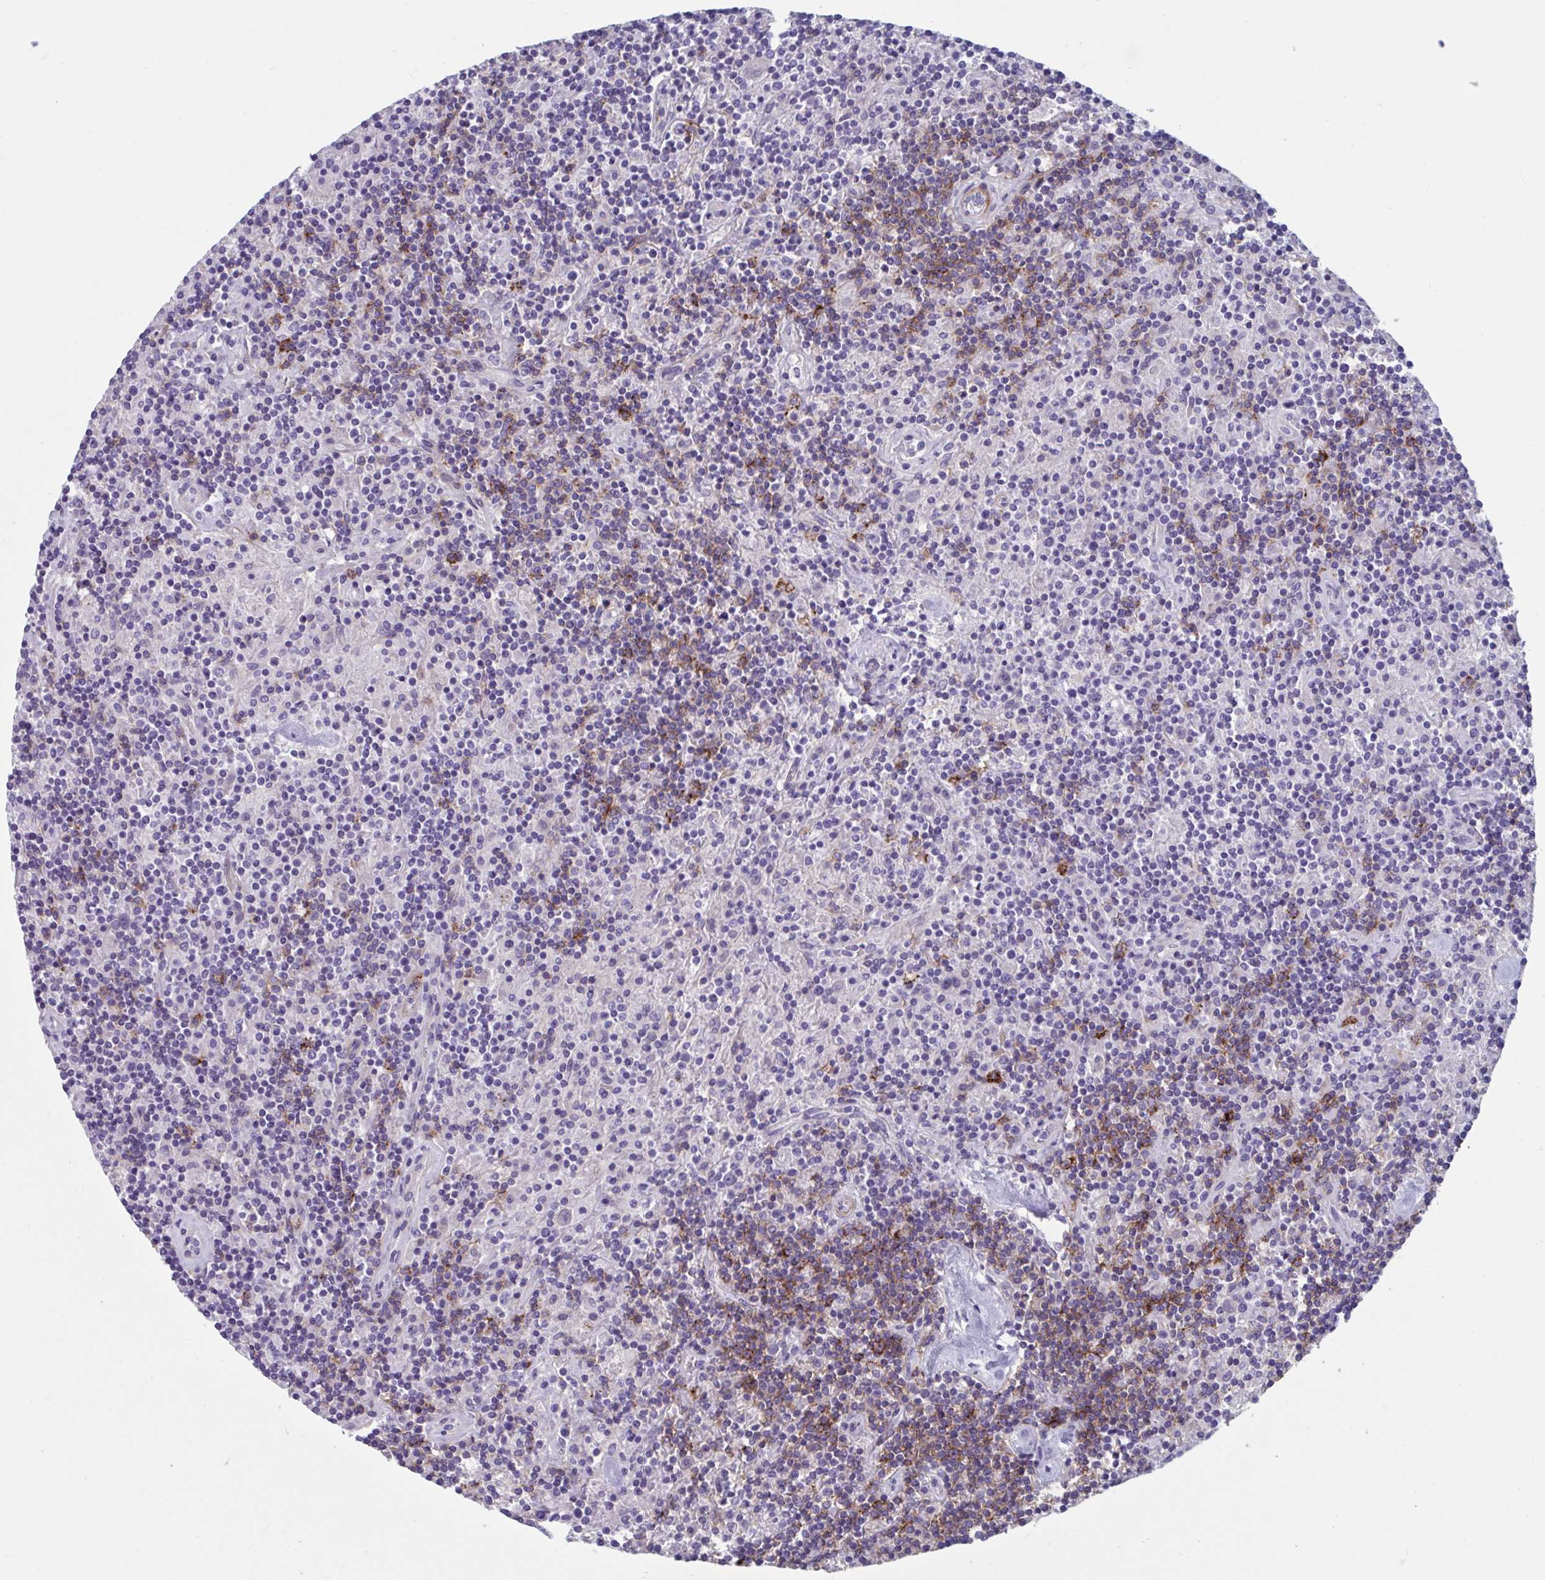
{"staining": {"intensity": "negative", "quantity": "none", "location": "none"}, "tissue": "lymphoma", "cell_type": "Tumor cells", "image_type": "cancer", "snomed": [{"axis": "morphology", "description": "Hodgkin's disease, NOS"}, {"axis": "topography", "description": "Lymph node"}], "caption": "This is an IHC histopathology image of human Hodgkin's disease. There is no staining in tumor cells.", "gene": "LPIN3", "patient": {"sex": "male", "age": 70}}